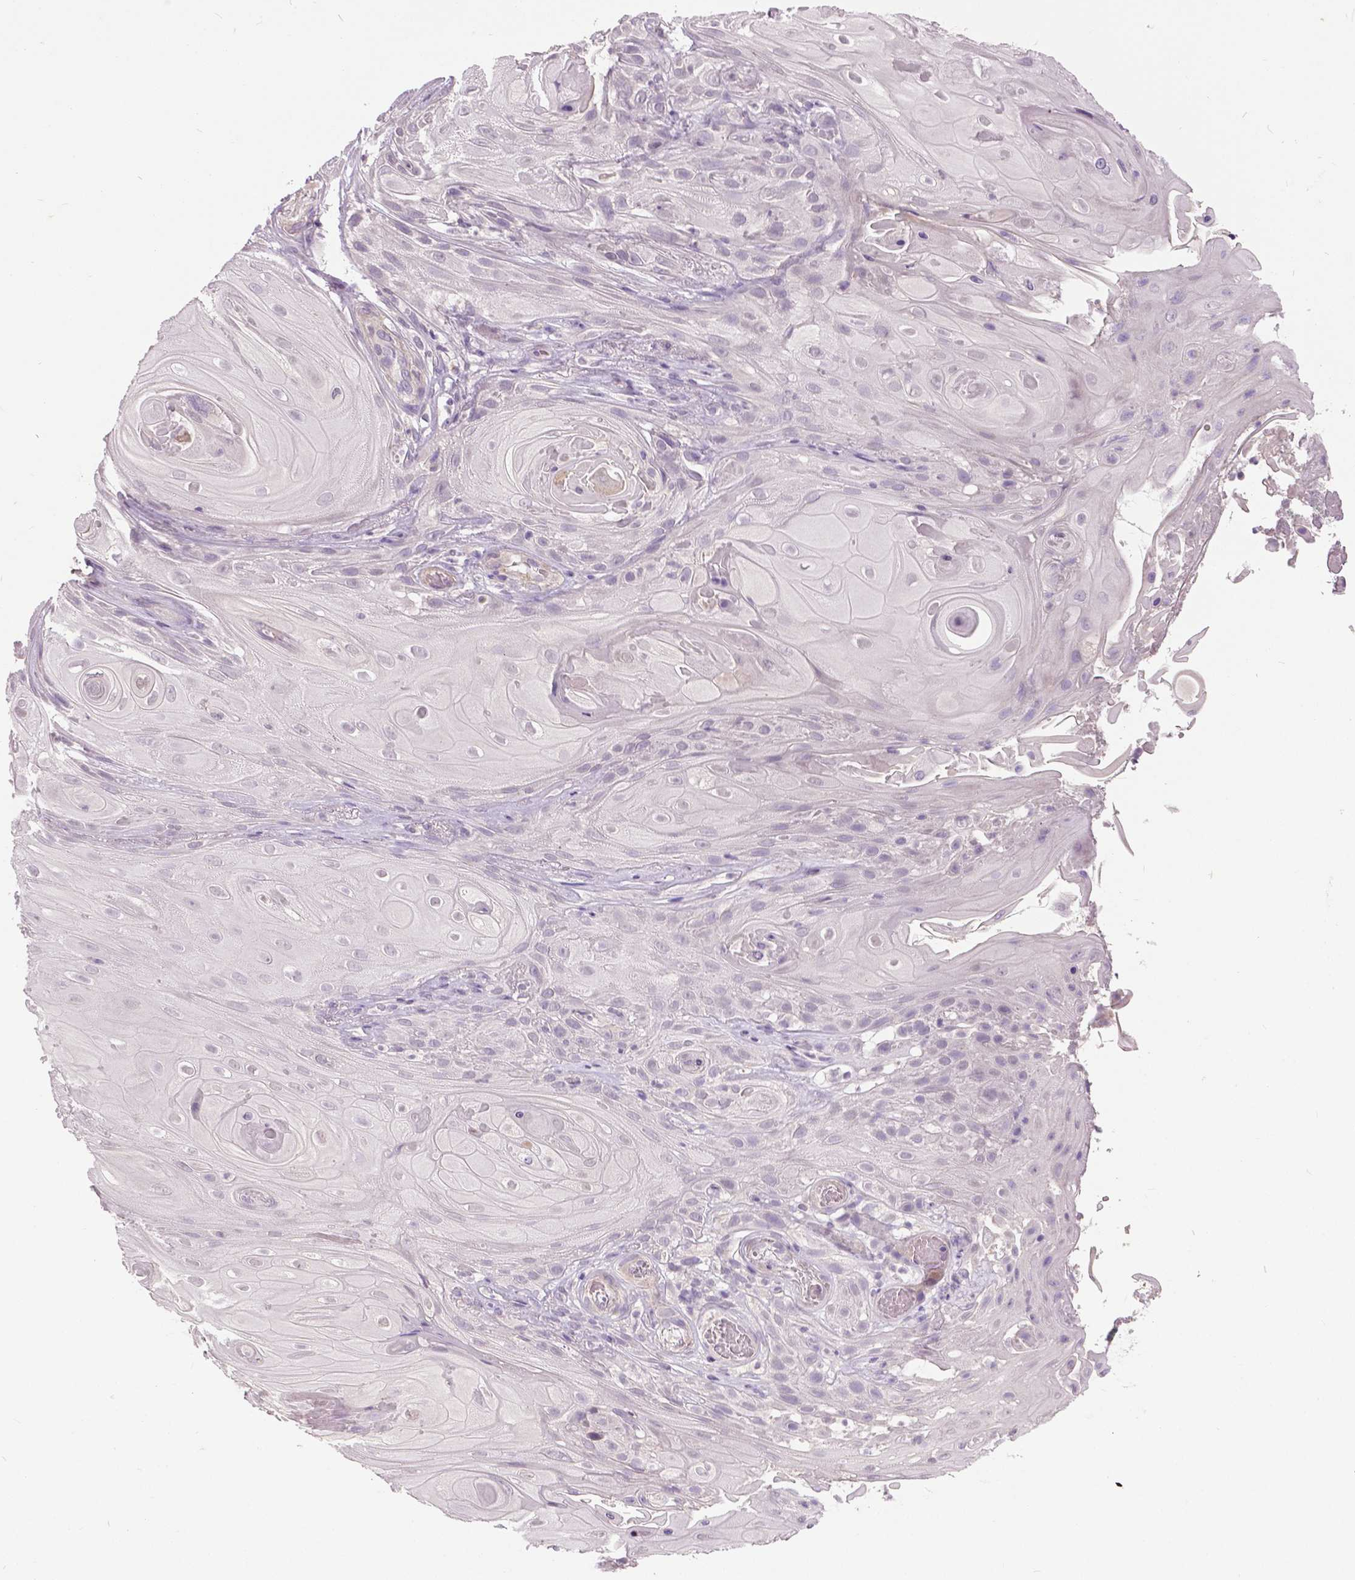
{"staining": {"intensity": "negative", "quantity": "none", "location": "none"}, "tissue": "skin cancer", "cell_type": "Tumor cells", "image_type": "cancer", "snomed": [{"axis": "morphology", "description": "Squamous cell carcinoma, NOS"}, {"axis": "topography", "description": "Skin"}], "caption": "Immunohistochemistry photomicrograph of neoplastic tissue: human squamous cell carcinoma (skin) stained with DAB demonstrates no significant protein expression in tumor cells. (DAB (3,3'-diaminobenzidine) IHC, high magnification).", "gene": "FOXA1", "patient": {"sex": "male", "age": 62}}